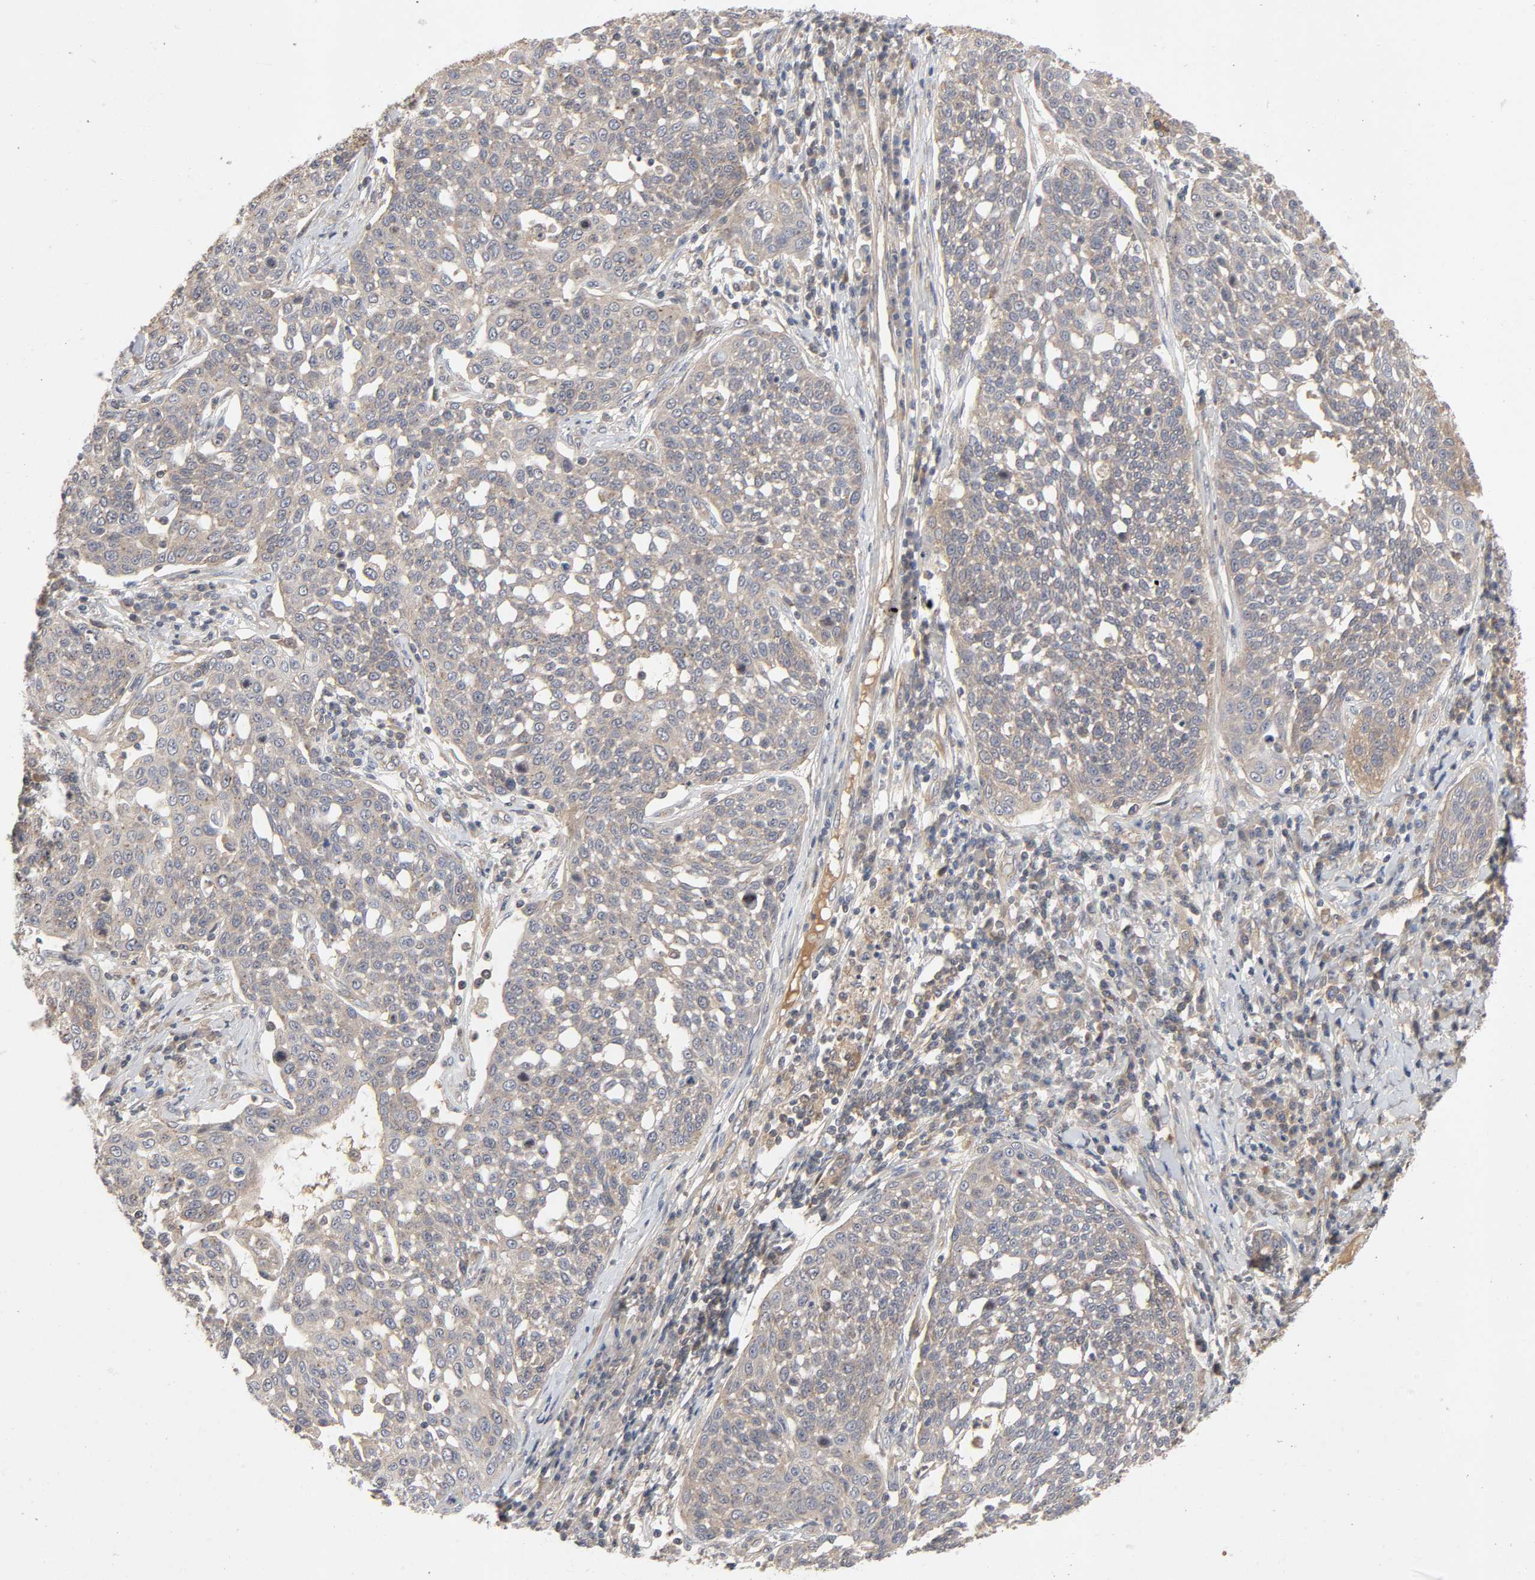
{"staining": {"intensity": "moderate", "quantity": ">75%", "location": "cytoplasmic/membranous"}, "tissue": "cervical cancer", "cell_type": "Tumor cells", "image_type": "cancer", "snomed": [{"axis": "morphology", "description": "Squamous cell carcinoma, NOS"}, {"axis": "topography", "description": "Cervix"}], "caption": "Protein expression by immunohistochemistry (IHC) displays moderate cytoplasmic/membranous expression in about >75% of tumor cells in cervical cancer (squamous cell carcinoma). The staining was performed using DAB (3,3'-diaminobenzidine) to visualize the protein expression in brown, while the nuclei were stained in blue with hematoxylin (Magnification: 20x).", "gene": "CPB2", "patient": {"sex": "female", "age": 34}}